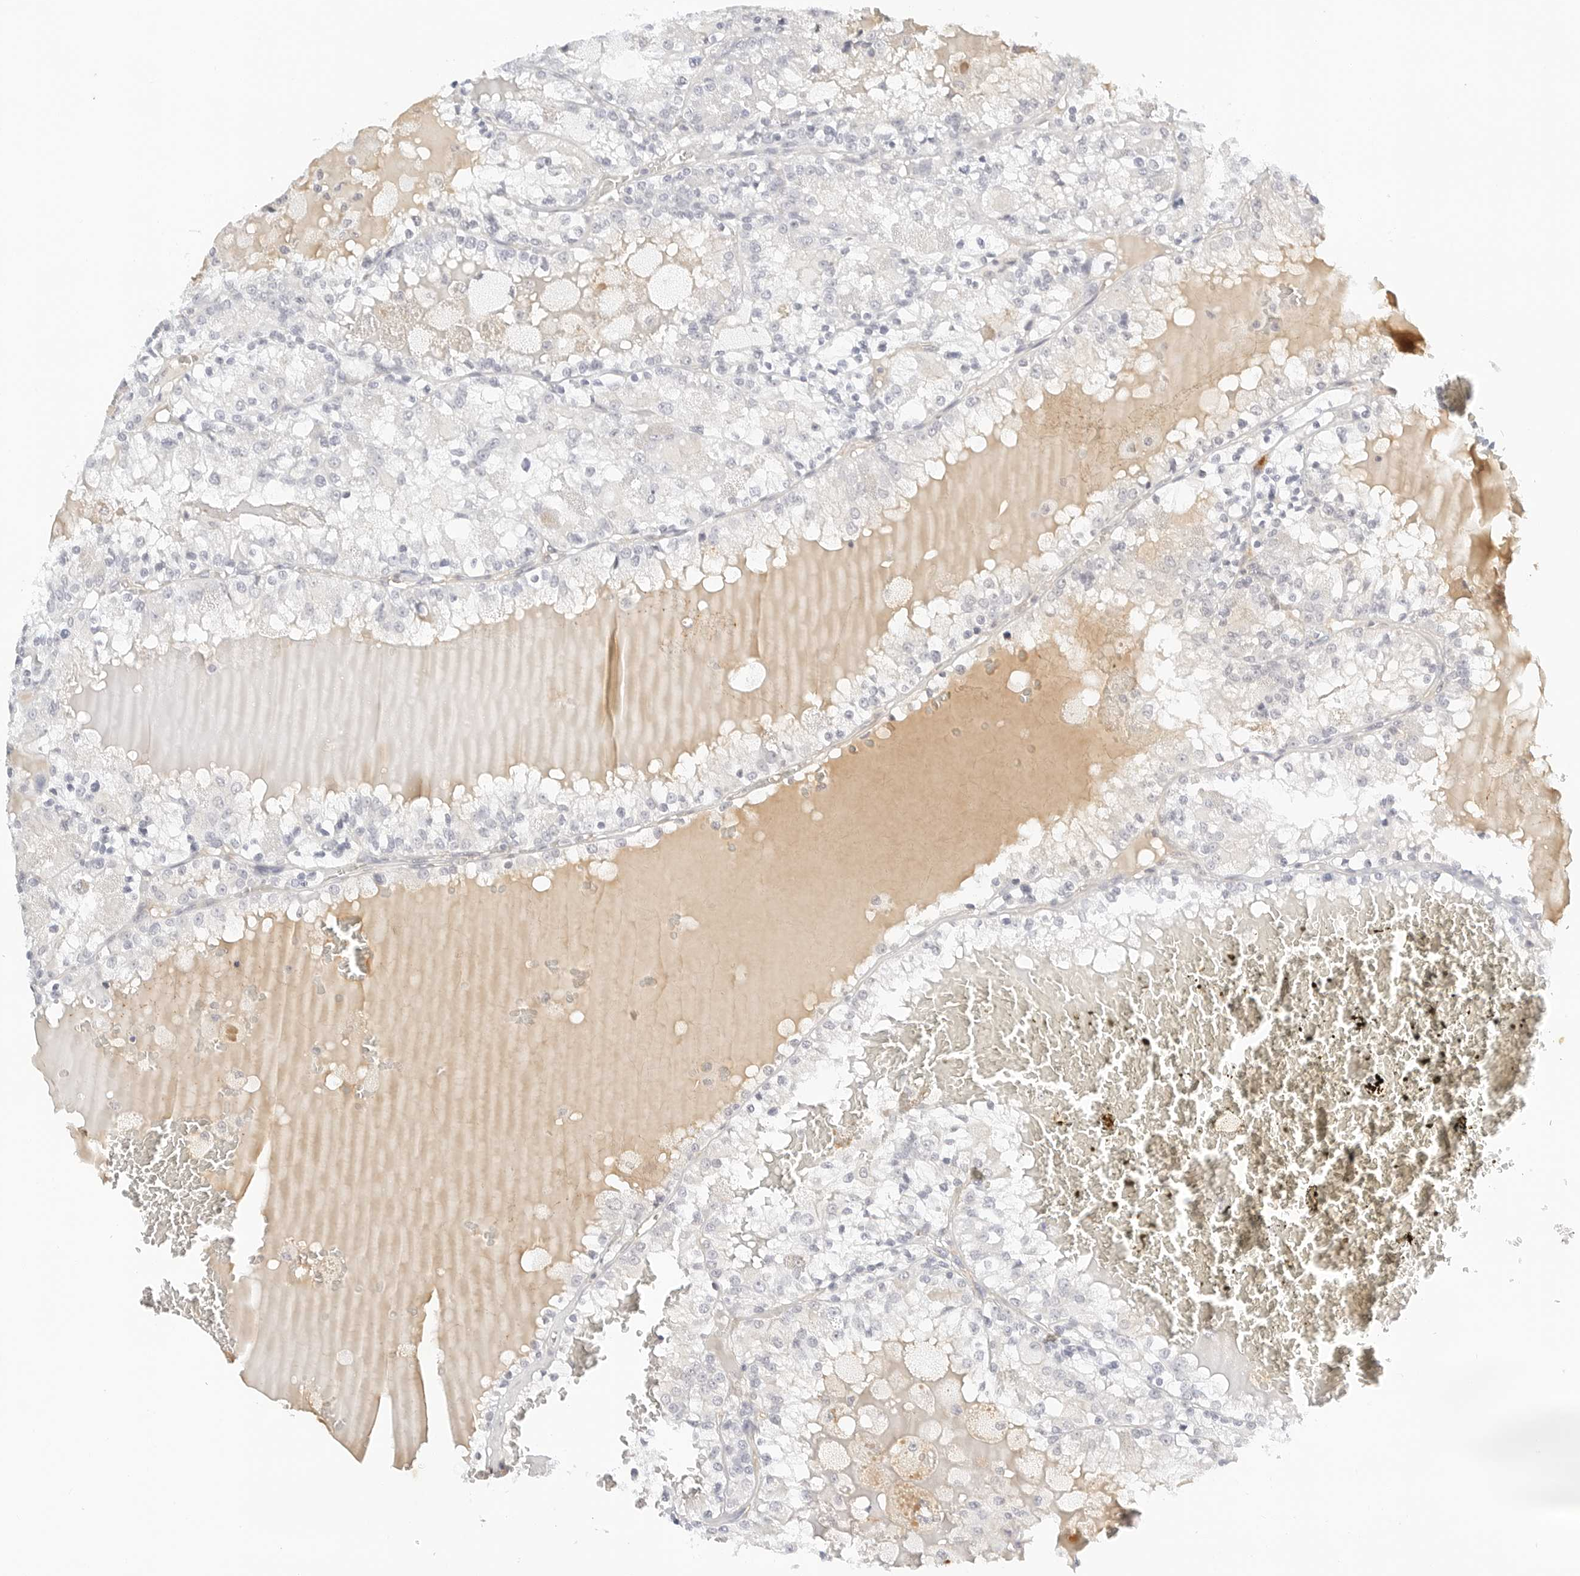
{"staining": {"intensity": "negative", "quantity": "none", "location": "none"}, "tissue": "renal cancer", "cell_type": "Tumor cells", "image_type": "cancer", "snomed": [{"axis": "morphology", "description": "Adenocarcinoma, NOS"}, {"axis": "topography", "description": "Kidney"}], "caption": "IHC of renal cancer (adenocarcinoma) reveals no staining in tumor cells.", "gene": "PKDCC", "patient": {"sex": "female", "age": 56}}